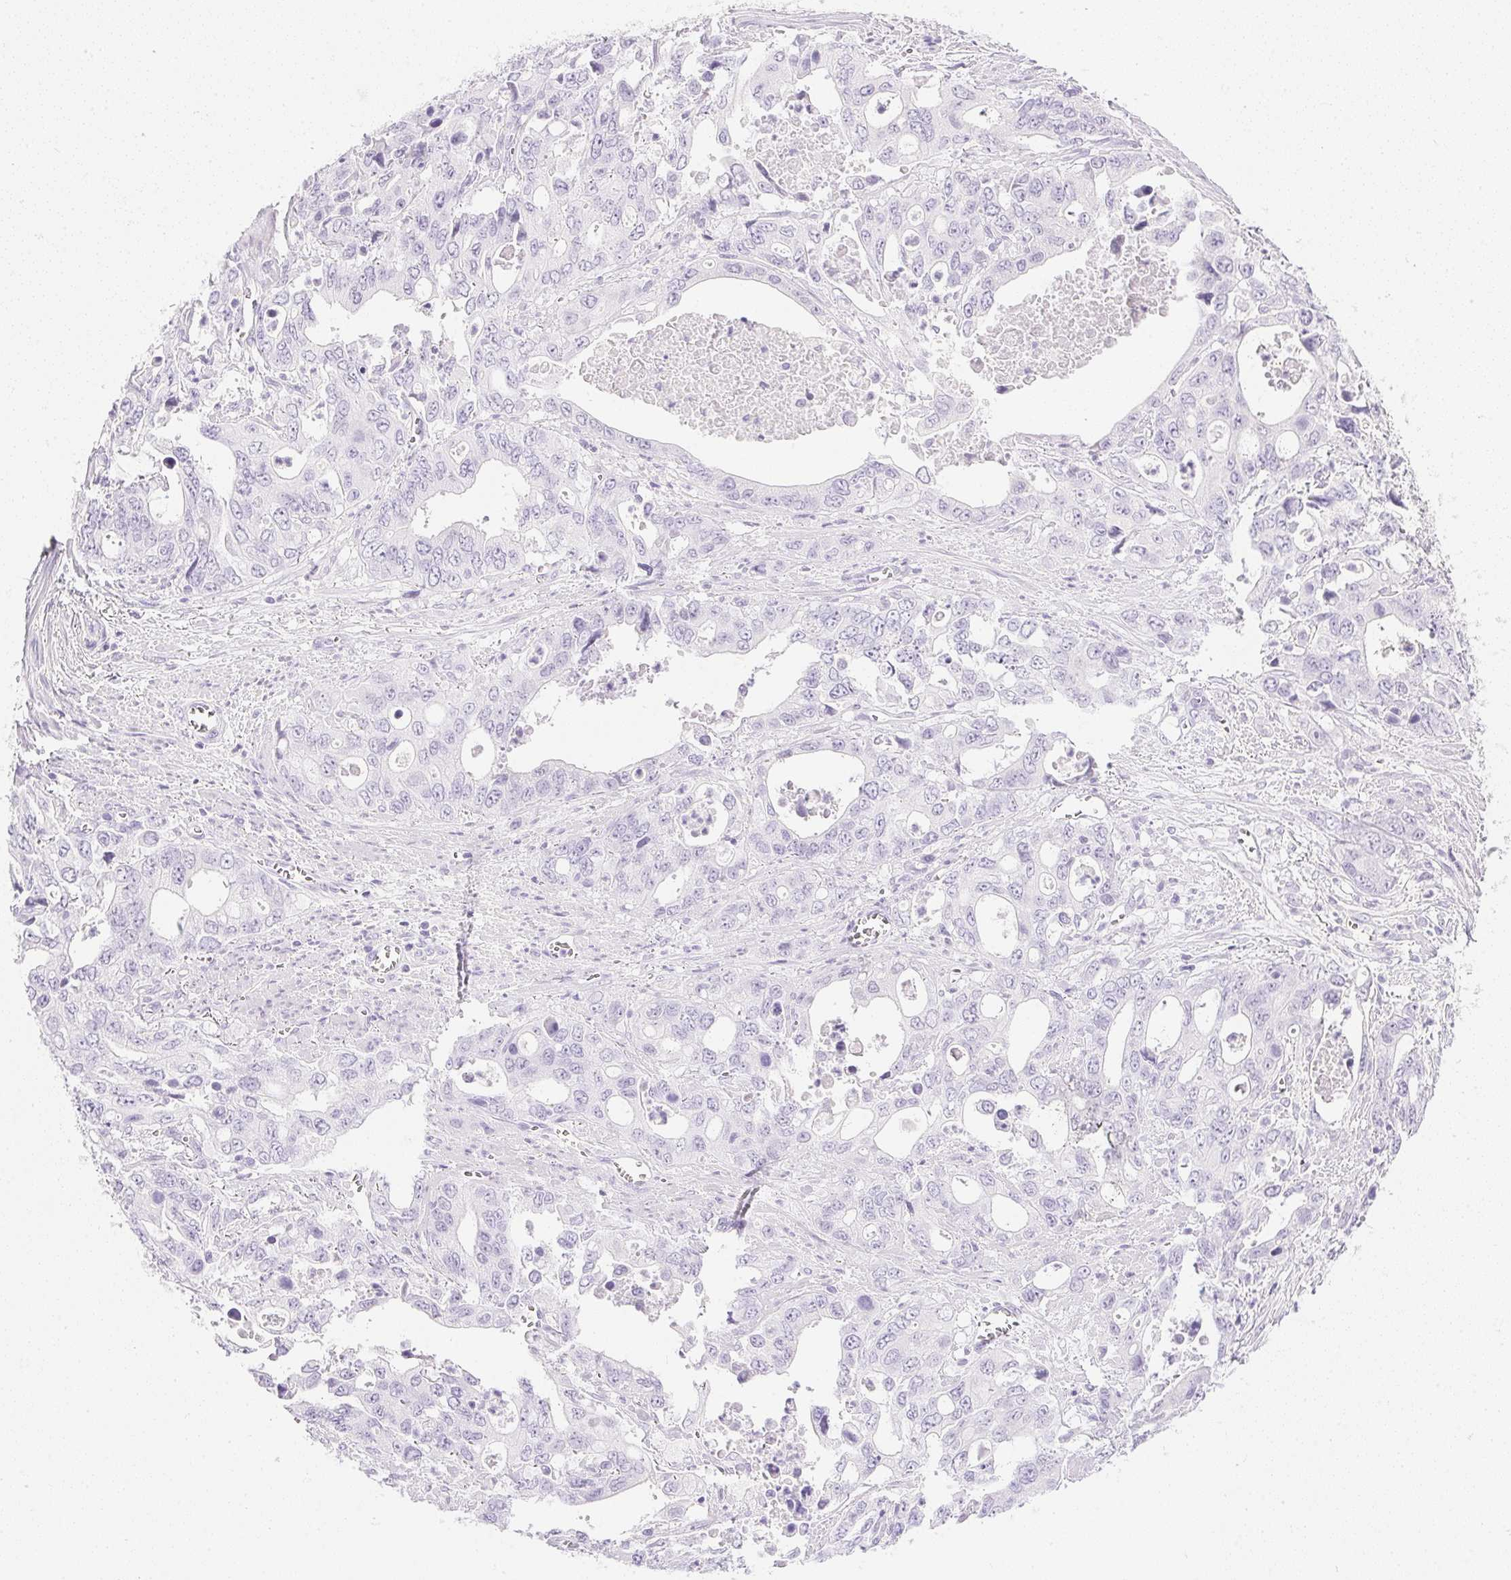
{"staining": {"intensity": "negative", "quantity": "none", "location": "none"}, "tissue": "stomach cancer", "cell_type": "Tumor cells", "image_type": "cancer", "snomed": [{"axis": "morphology", "description": "Adenocarcinoma, NOS"}, {"axis": "topography", "description": "Stomach, upper"}], "caption": "A high-resolution histopathology image shows IHC staining of adenocarcinoma (stomach), which displays no significant expression in tumor cells. (Immunohistochemistry (ihc), brightfield microscopy, high magnification).", "gene": "CPB1", "patient": {"sex": "male", "age": 74}}